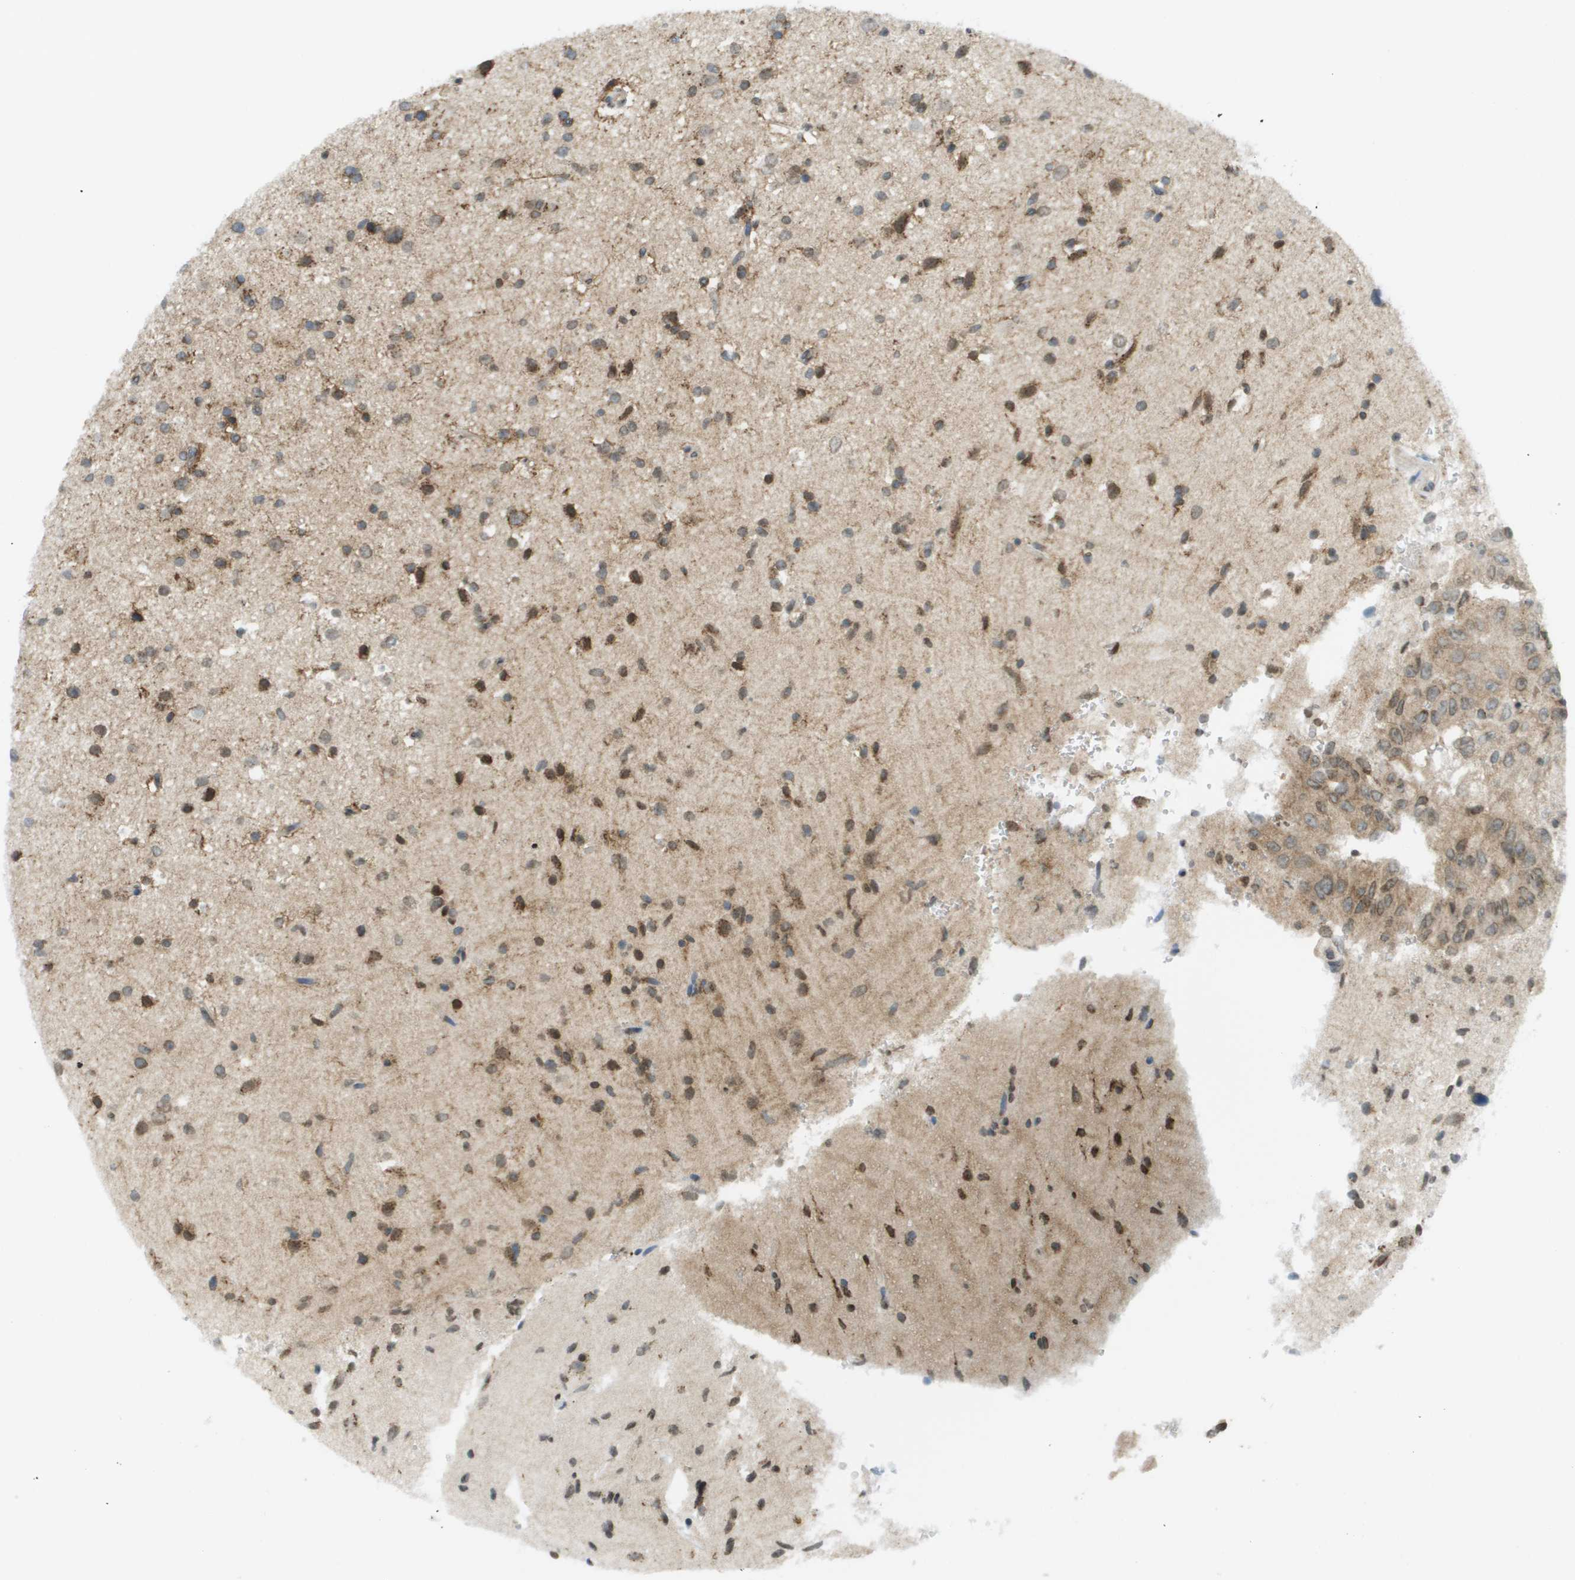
{"staining": {"intensity": "moderate", "quantity": ">75%", "location": "cytoplasmic/membranous"}, "tissue": "glioma", "cell_type": "Tumor cells", "image_type": "cancer", "snomed": [{"axis": "morphology", "description": "Glioma, malignant, High grade"}, {"axis": "topography", "description": "Brain"}], "caption": "Immunohistochemical staining of high-grade glioma (malignant) exhibits moderate cytoplasmic/membranous protein positivity in about >75% of tumor cells.", "gene": "EVC", "patient": {"sex": "male", "age": 33}}